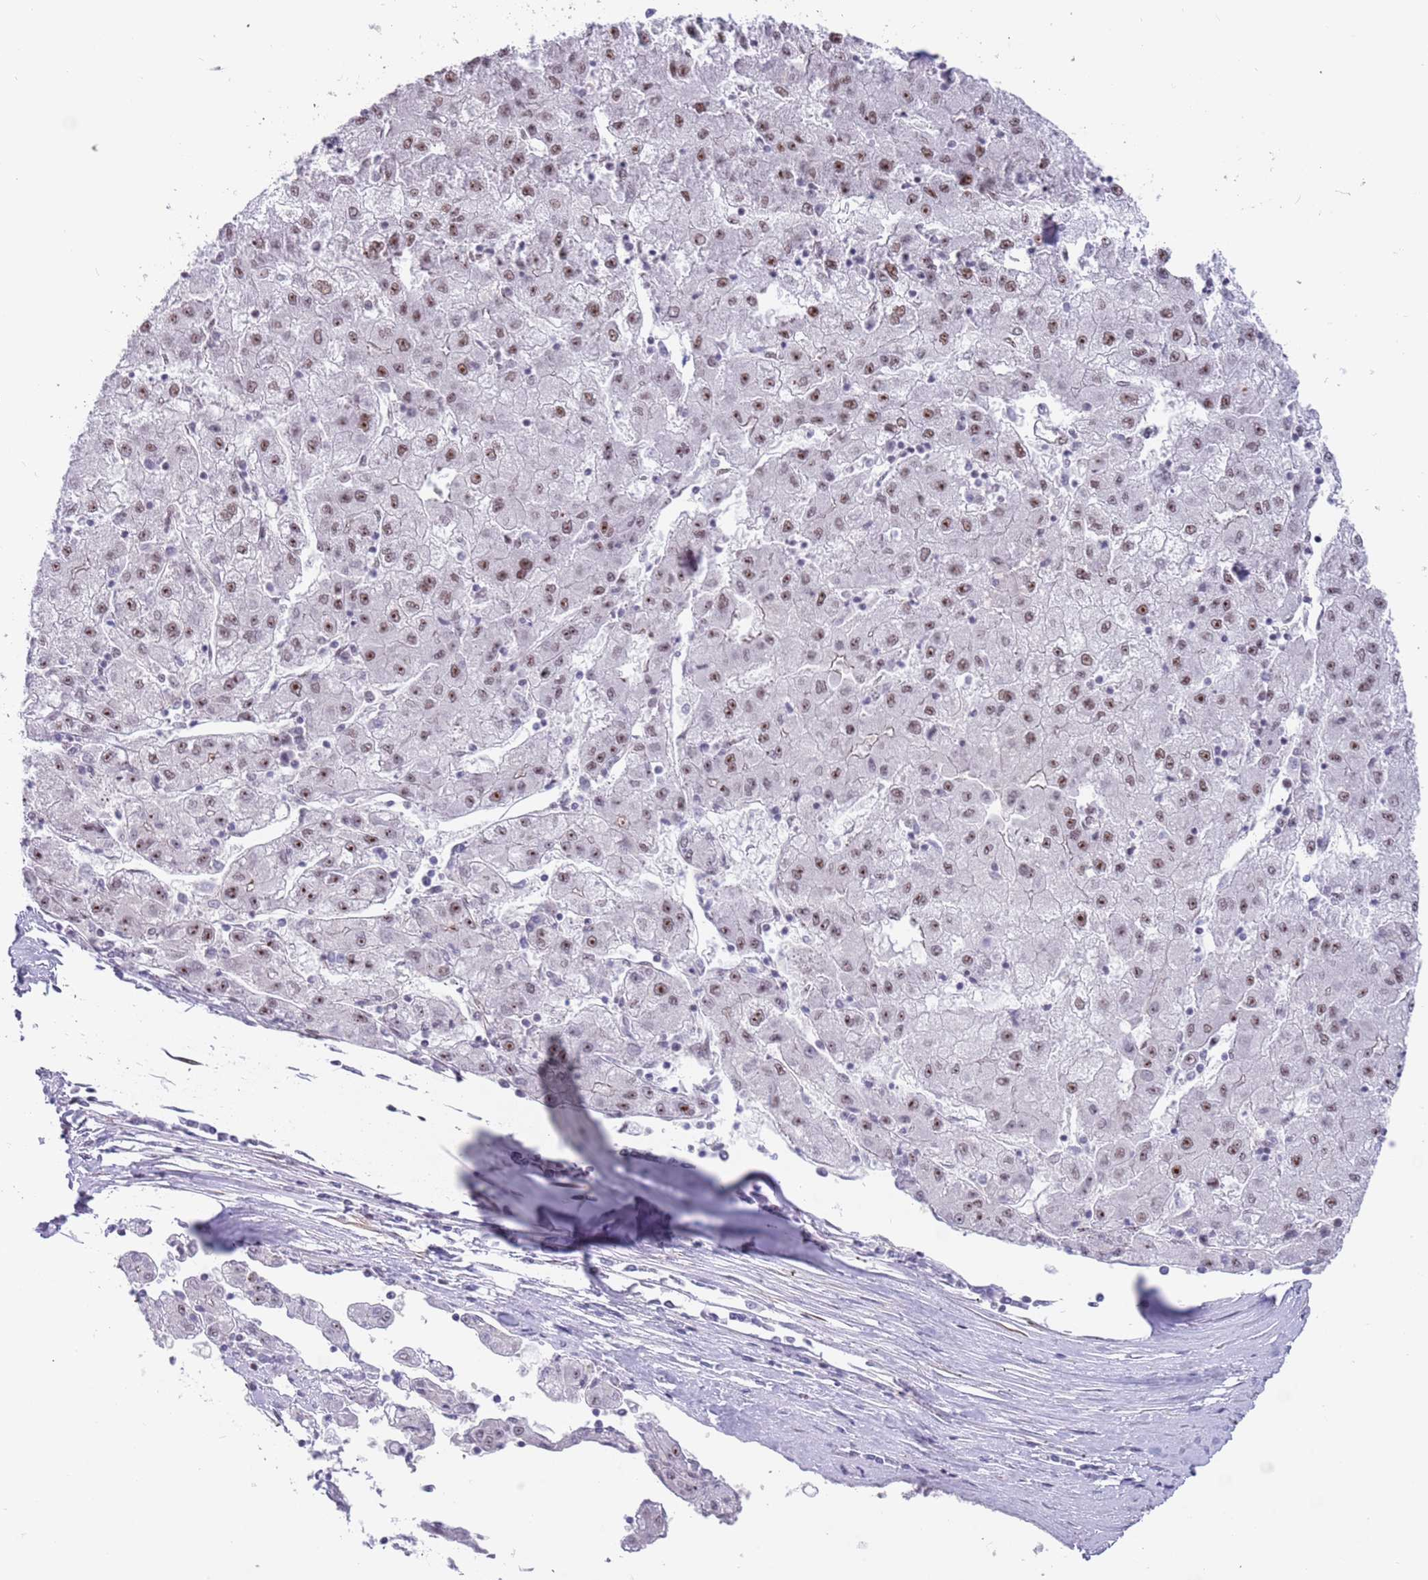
{"staining": {"intensity": "moderate", "quantity": ">75%", "location": "nuclear"}, "tissue": "liver cancer", "cell_type": "Tumor cells", "image_type": "cancer", "snomed": [{"axis": "morphology", "description": "Carcinoma, Hepatocellular, NOS"}, {"axis": "topography", "description": "Liver"}], "caption": "Immunohistochemical staining of human liver cancer (hepatocellular carcinoma) demonstrates medium levels of moderate nuclear positivity in about >75% of tumor cells.", "gene": "LRMDA", "patient": {"sex": "male", "age": 72}}